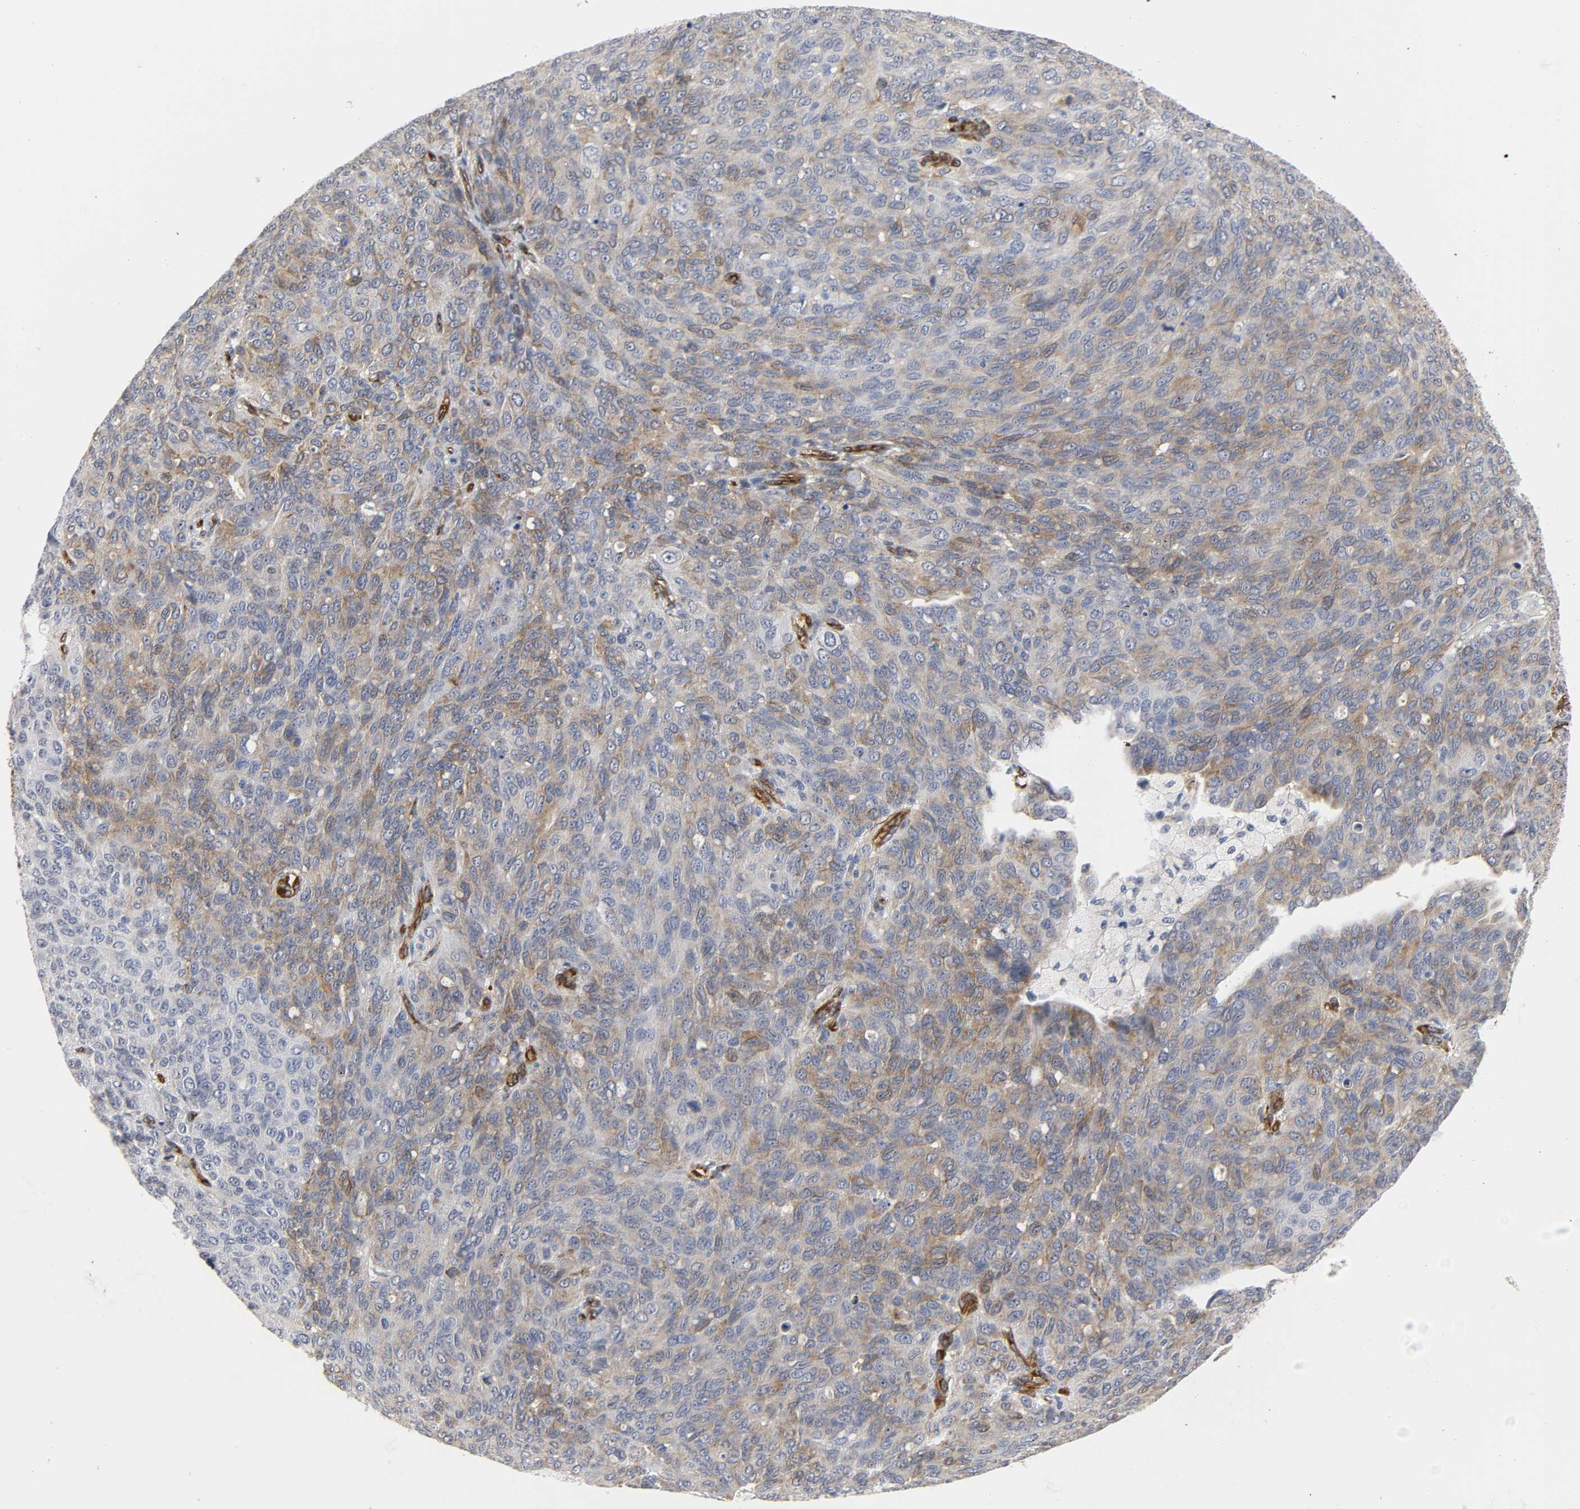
{"staining": {"intensity": "weak", "quantity": "25%-75%", "location": "cytoplasmic/membranous"}, "tissue": "ovarian cancer", "cell_type": "Tumor cells", "image_type": "cancer", "snomed": [{"axis": "morphology", "description": "Carcinoma, endometroid"}, {"axis": "topography", "description": "Ovary"}], "caption": "Ovarian endometroid carcinoma stained with a protein marker displays weak staining in tumor cells.", "gene": "DOCK1", "patient": {"sex": "female", "age": 60}}